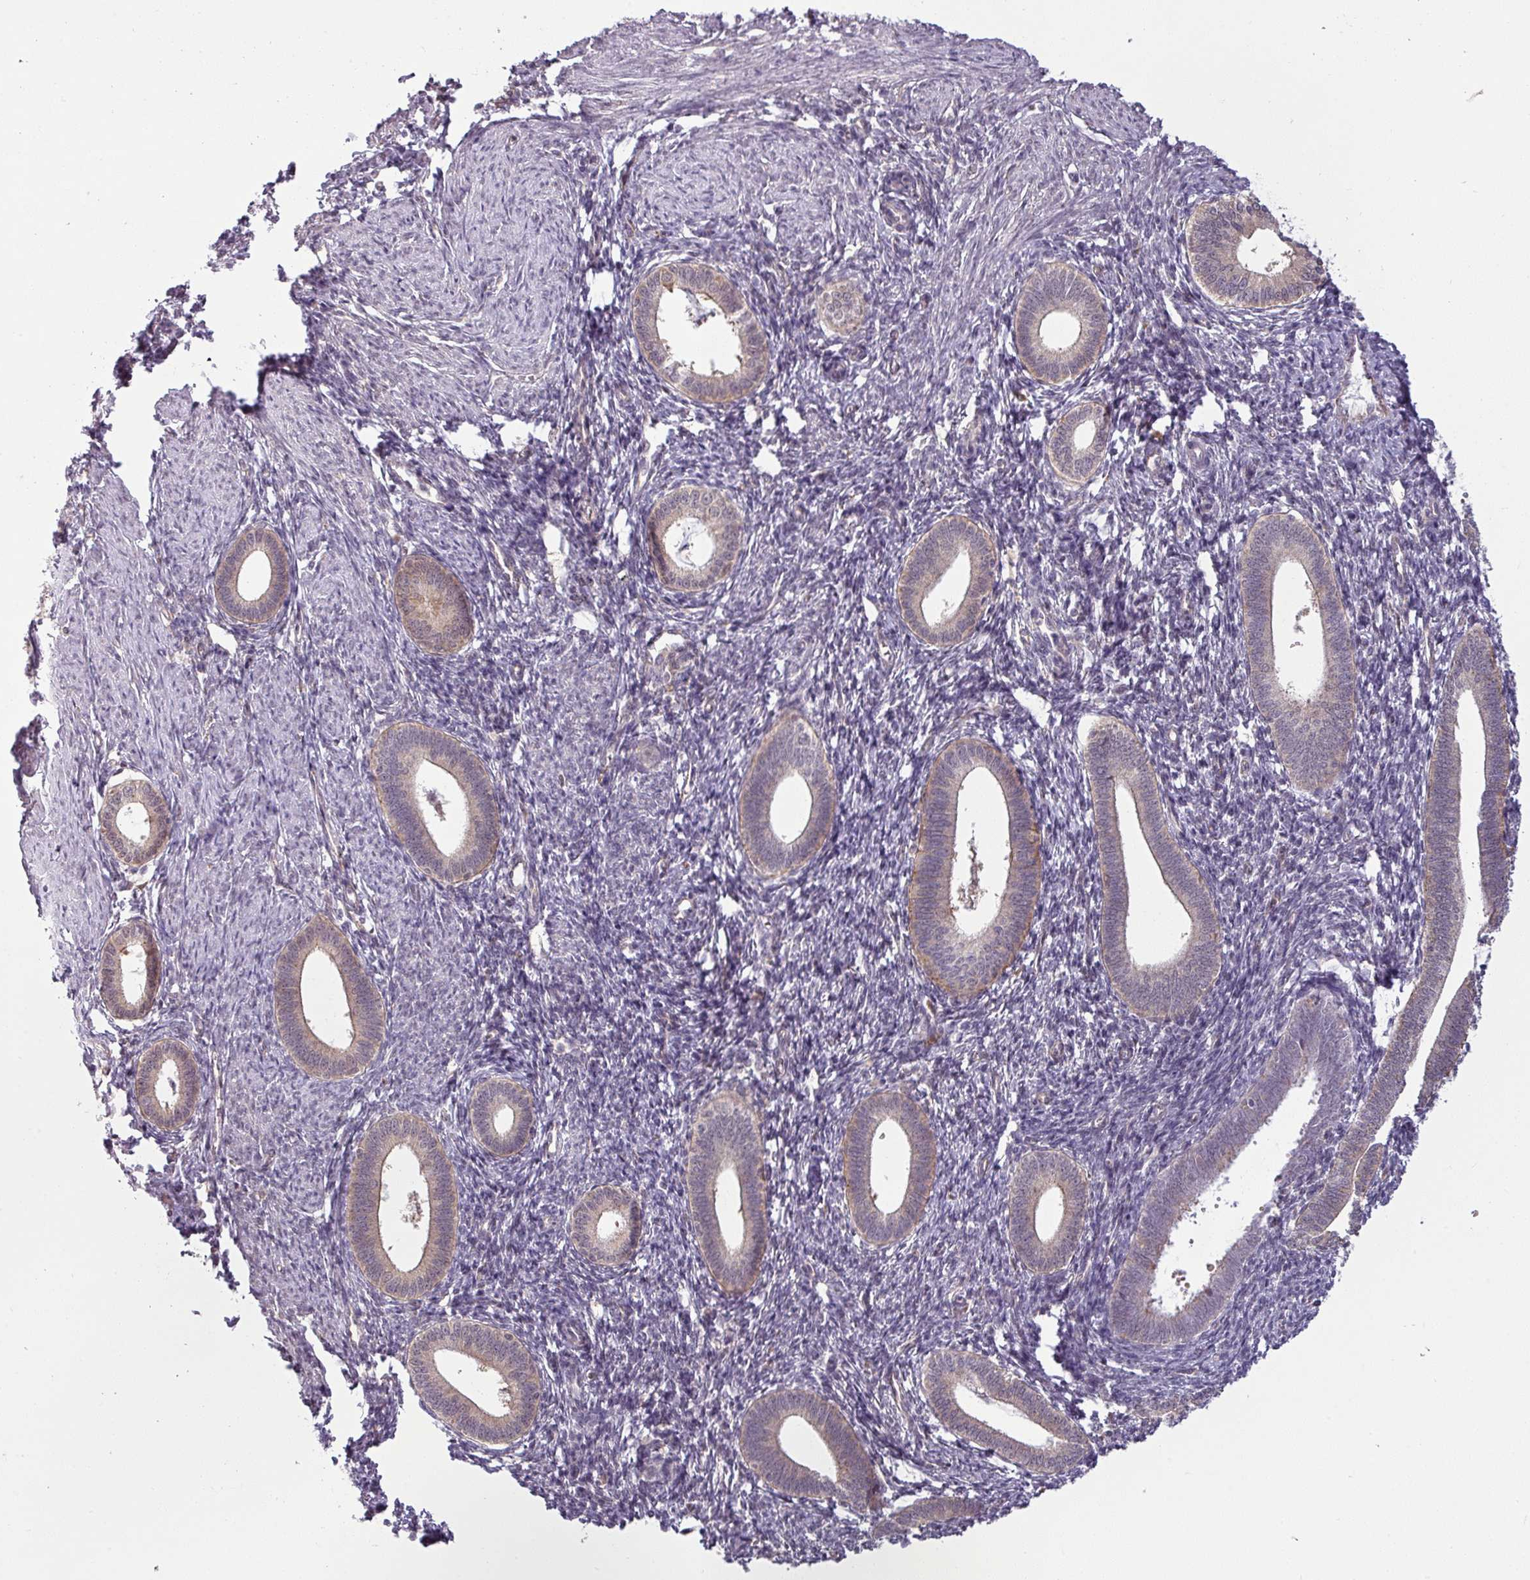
{"staining": {"intensity": "negative", "quantity": "none", "location": "none"}, "tissue": "endometrium", "cell_type": "Cells in endometrial stroma", "image_type": "normal", "snomed": [{"axis": "morphology", "description": "Normal tissue, NOS"}, {"axis": "topography", "description": "Endometrium"}], "caption": "Histopathology image shows no significant protein expression in cells in endometrial stroma of normal endometrium.", "gene": "CCDC144A", "patient": {"sex": "female", "age": 41}}